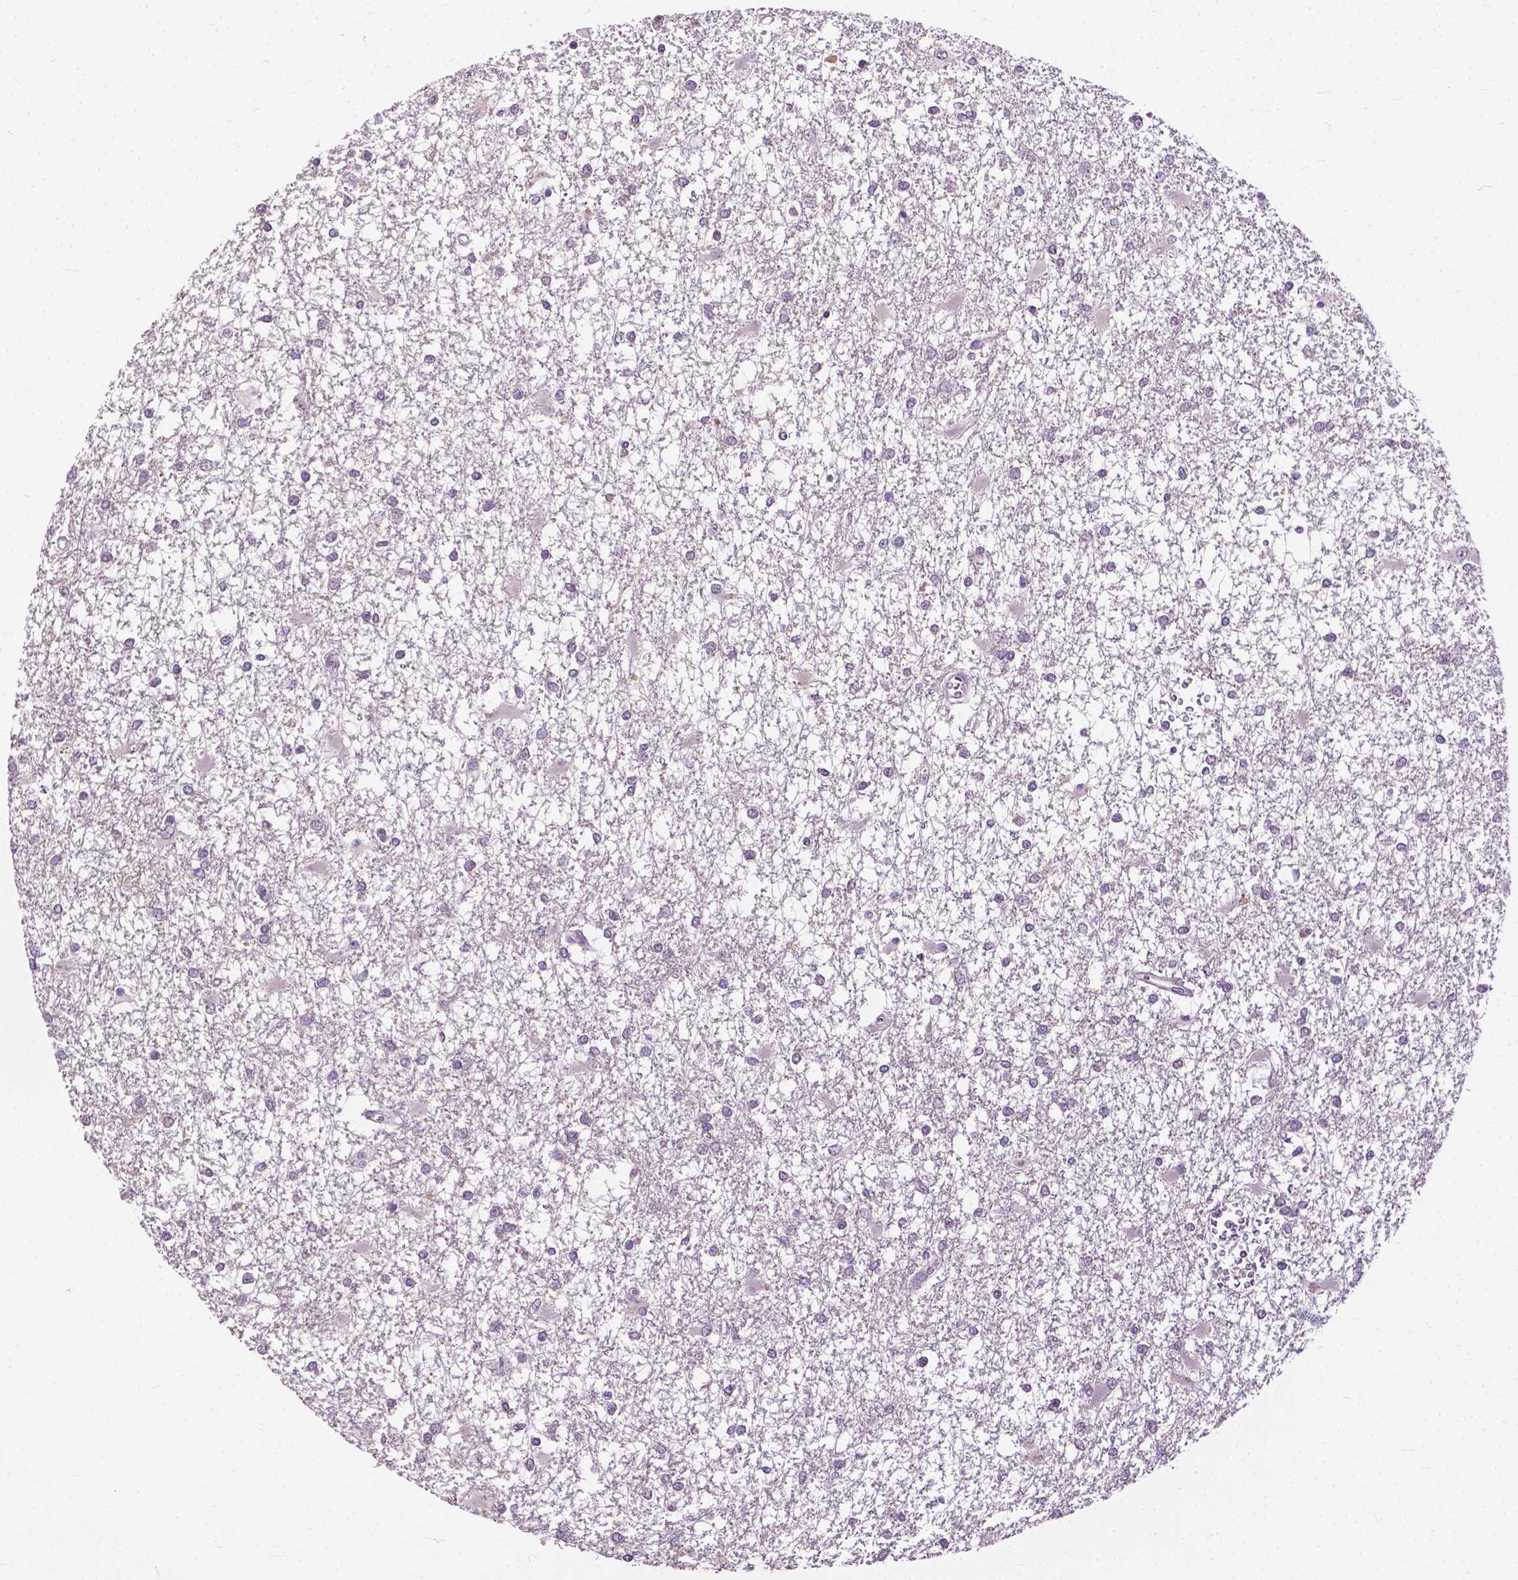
{"staining": {"intensity": "negative", "quantity": "none", "location": "none"}, "tissue": "glioma", "cell_type": "Tumor cells", "image_type": "cancer", "snomed": [{"axis": "morphology", "description": "Glioma, malignant, High grade"}, {"axis": "topography", "description": "Cerebral cortex"}], "caption": "An image of glioma stained for a protein demonstrates no brown staining in tumor cells.", "gene": "TTC9B", "patient": {"sex": "male", "age": 79}}